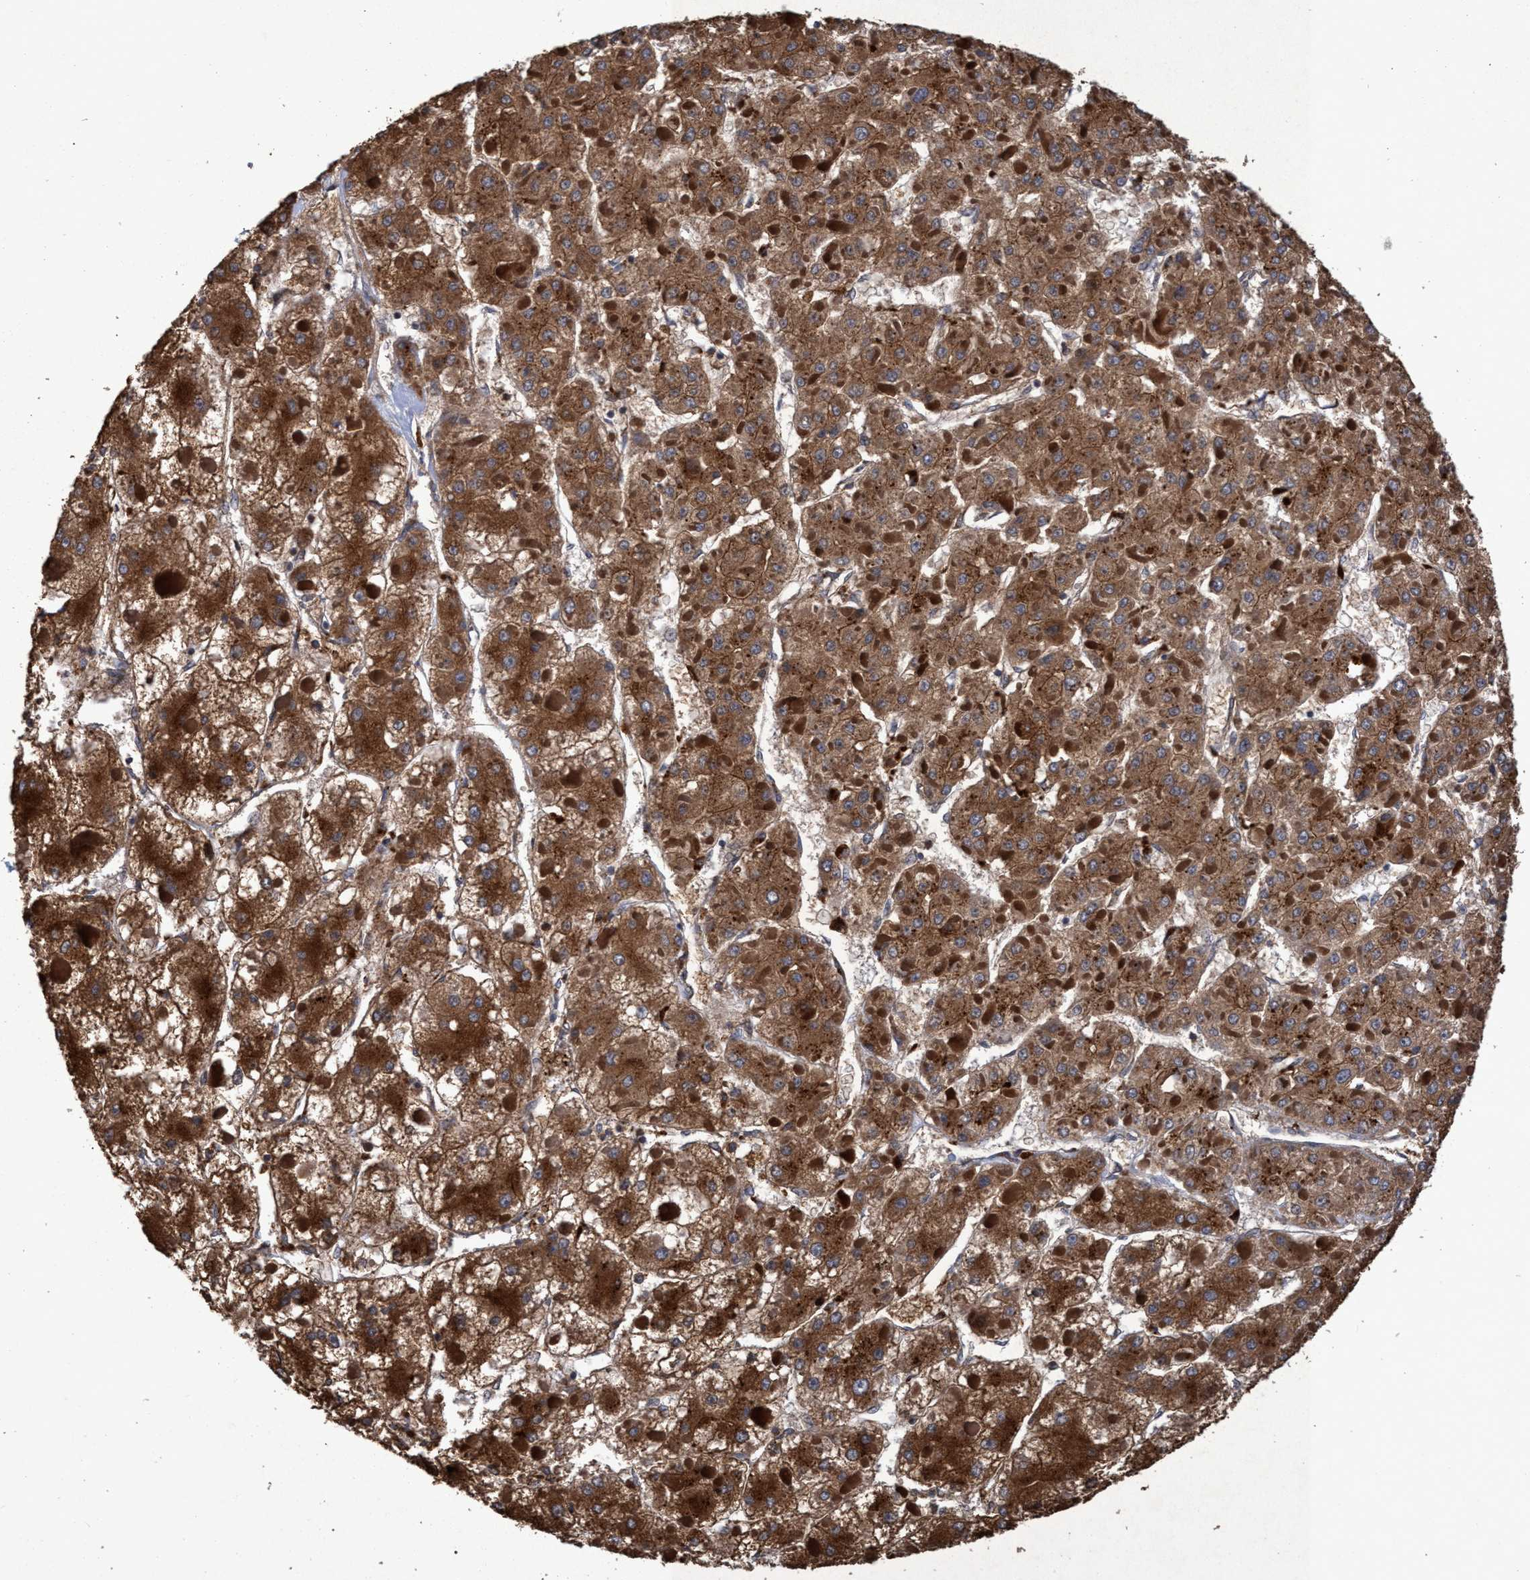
{"staining": {"intensity": "moderate", "quantity": ">75%", "location": "cytoplasmic/membranous"}, "tissue": "liver cancer", "cell_type": "Tumor cells", "image_type": "cancer", "snomed": [{"axis": "morphology", "description": "Carcinoma, Hepatocellular, NOS"}, {"axis": "topography", "description": "Liver"}], "caption": "A histopathology image of human liver hepatocellular carcinoma stained for a protein exhibits moderate cytoplasmic/membranous brown staining in tumor cells. (DAB (3,3'-diaminobenzidine) IHC, brown staining for protein, blue staining for nuclei).", "gene": "CHMP6", "patient": {"sex": "female", "age": 73}}